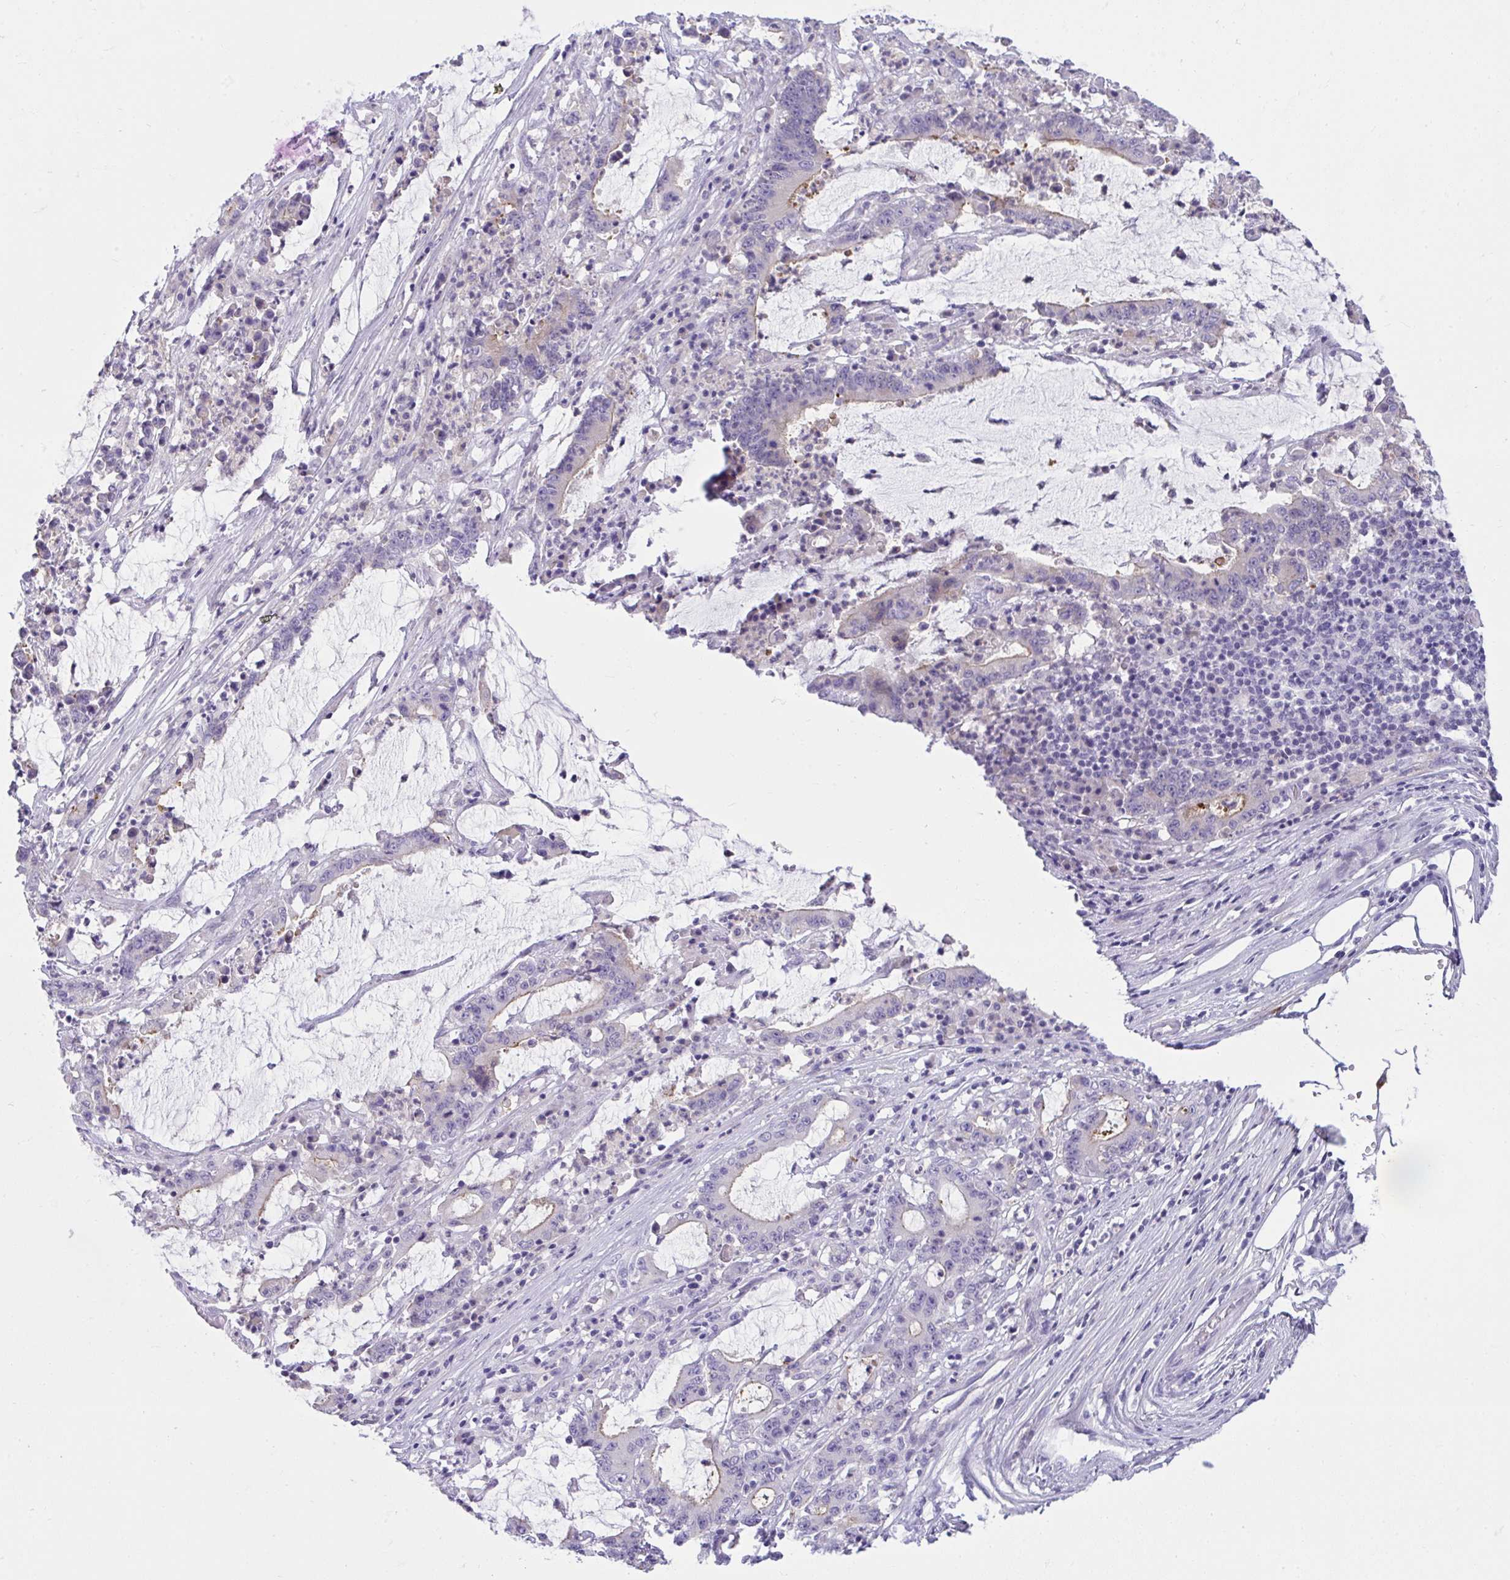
{"staining": {"intensity": "negative", "quantity": "none", "location": "none"}, "tissue": "stomach cancer", "cell_type": "Tumor cells", "image_type": "cancer", "snomed": [{"axis": "morphology", "description": "Adenocarcinoma, NOS"}, {"axis": "topography", "description": "Stomach, upper"}], "caption": "Human stomach cancer stained for a protein using immunohistochemistry reveals no positivity in tumor cells.", "gene": "PIGZ", "patient": {"sex": "male", "age": 68}}